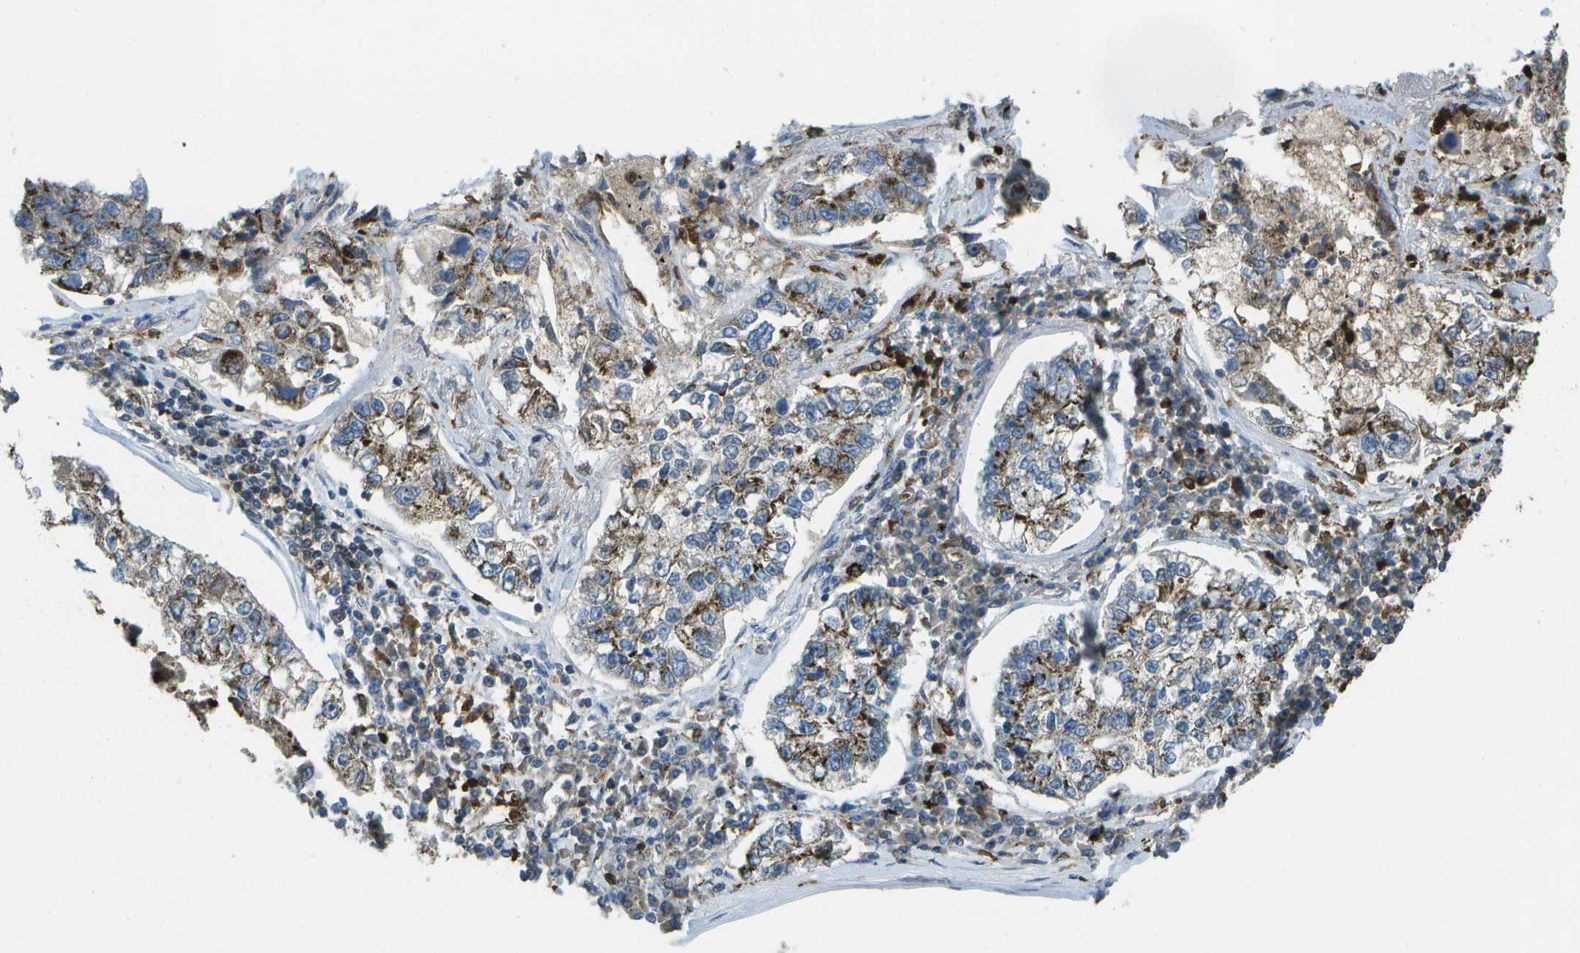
{"staining": {"intensity": "moderate", "quantity": ">75%", "location": "cytoplasmic/membranous"}, "tissue": "lung cancer", "cell_type": "Tumor cells", "image_type": "cancer", "snomed": [{"axis": "morphology", "description": "Adenocarcinoma, NOS"}, {"axis": "topography", "description": "Lung"}], "caption": "DAB (3,3'-diaminobenzidine) immunohistochemical staining of lung cancer displays moderate cytoplasmic/membranous protein expression in about >75% of tumor cells. (Stains: DAB in brown, nuclei in blue, Microscopy: brightfield microscopy at high magnification).", "gene": "CACHD1", "patient": {"sex": "male", "age": 49}}